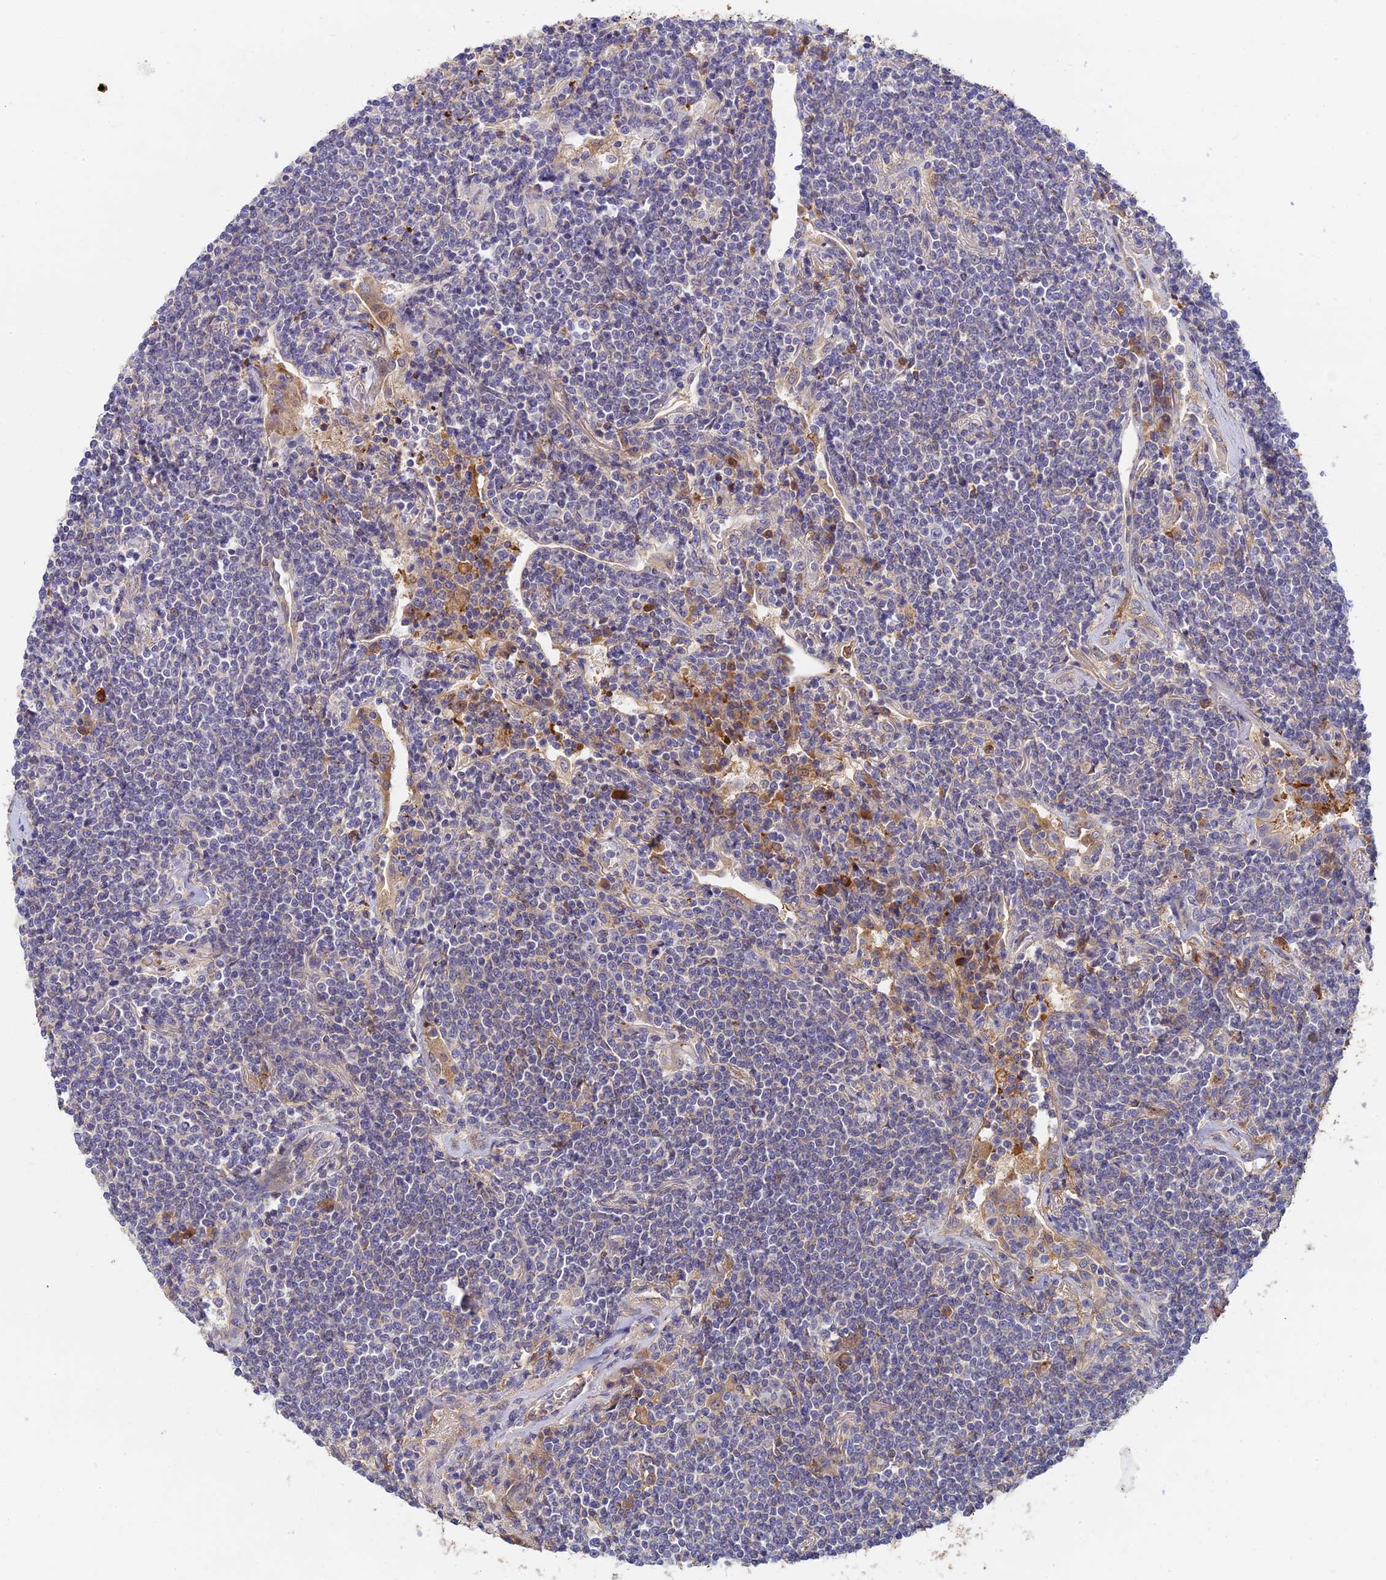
{"staining": {"intensity": "negative", "quantity": "none", "location": "none"}, "tissue": "lymphoma", "cell_type": "Tumor cells", "image_type": "cancer", "snomed": [{"axis": "morphology", "description": "Malignant lymphoma, non-Hodgkin's type, Low grade"}, {"axis": "topography", "description": "Lung"}], "caption": "Human malignant lymphoma, non-Hodgkin's type (low-grade) stained for a protein using immunohistochemistry (IHC) reveals no expression in tumor cells.", "gene": "ACSM5", "patient": {"sex": "female", "age": 71}}